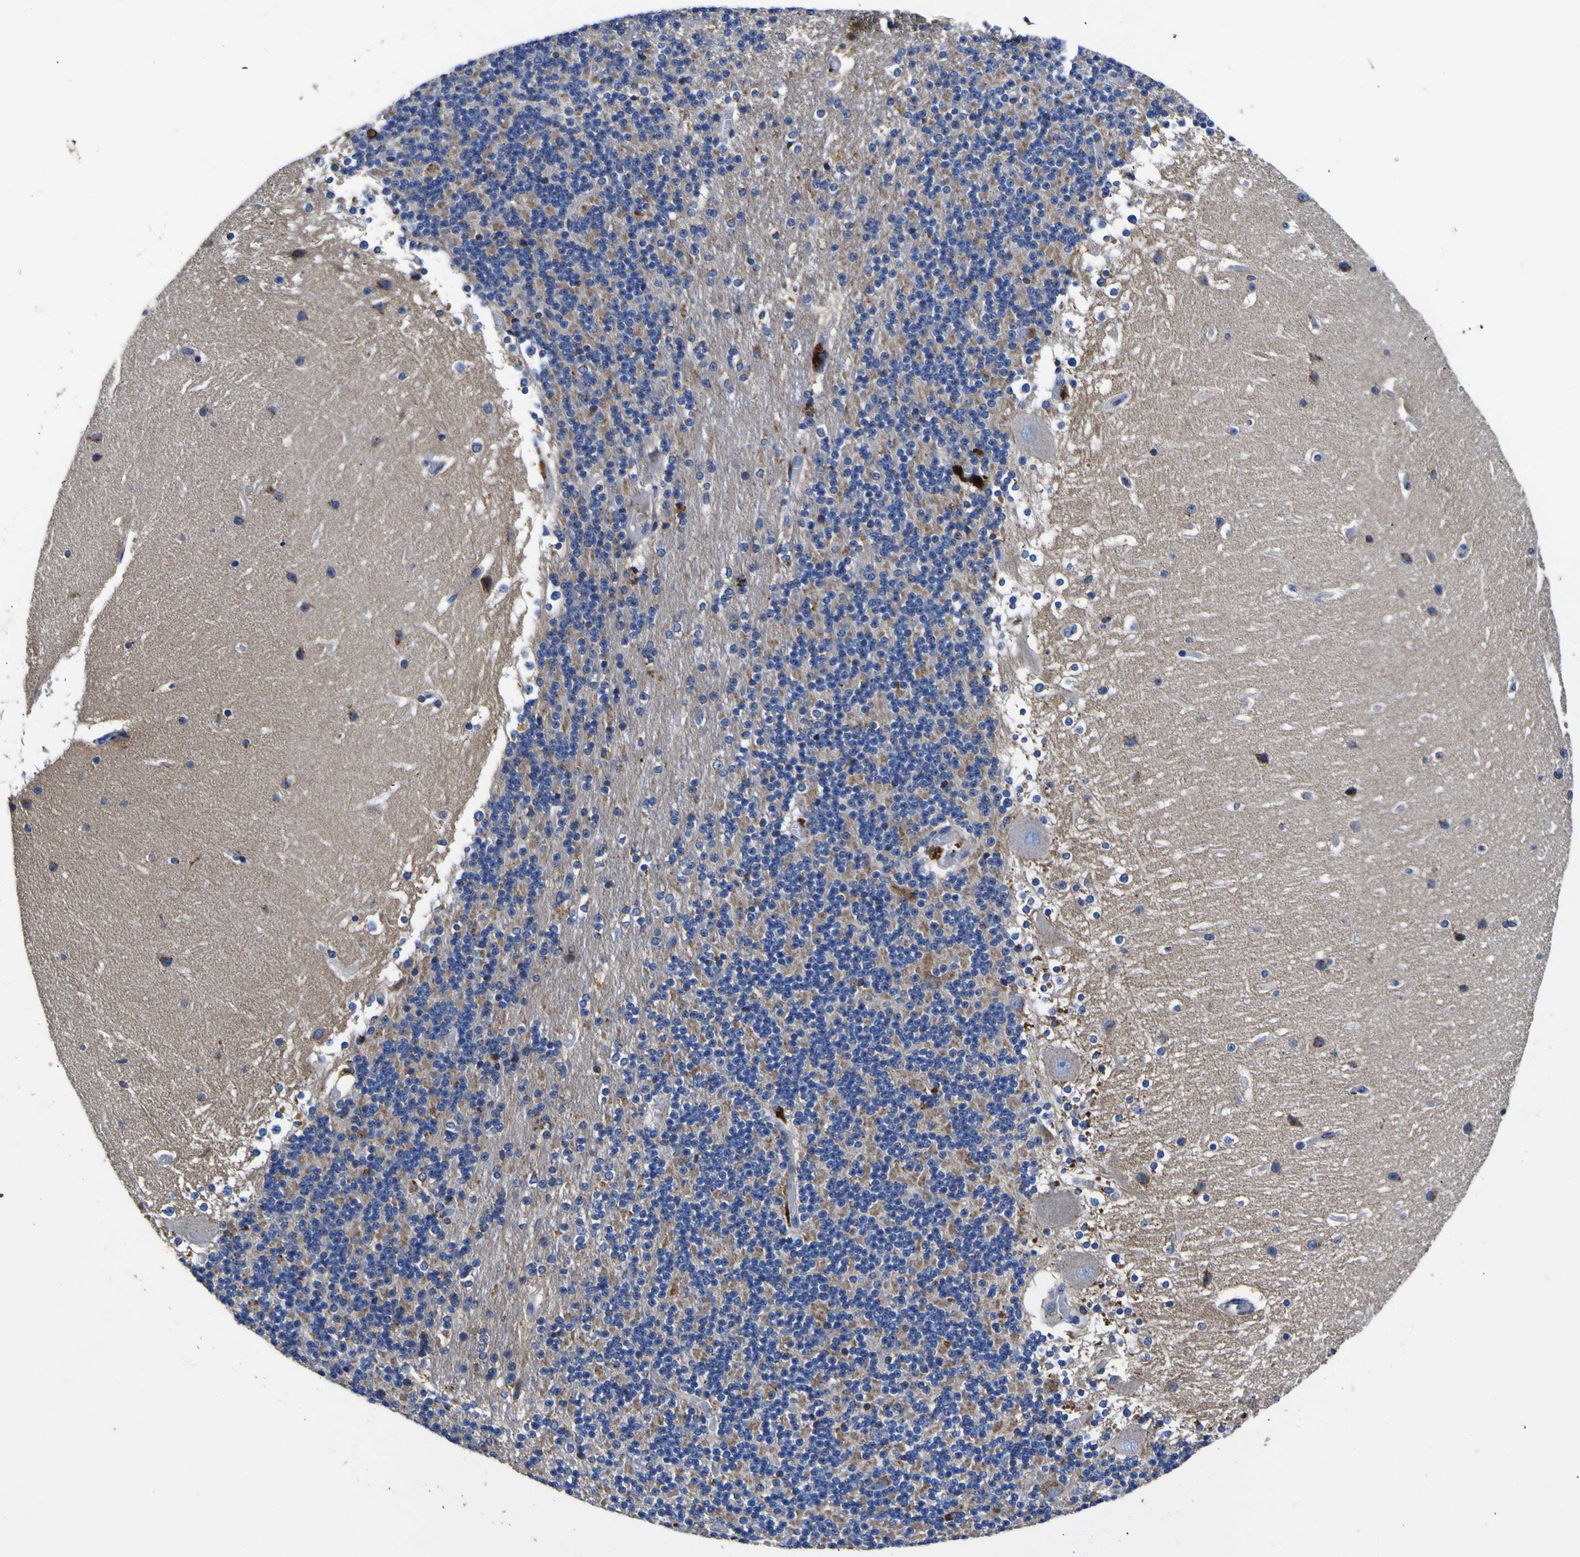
{"staining": {"intensity": "moderate", "quantity": ">75%", "location": "cytoplasmic/membranous"}, "tissue": "cerebellum", "cell_type": "Cells in granular layer", "image_type": "normal", "snomed": [{"axis": "morphology", "description": "Normal tissue, NOS"}, {"axis": "topography", "description": "Skin"}, {"axis": "topography", "description": "Vulva"}], "caption": "IHC of unremarkable cerebellum shows medium levels of moderate cytoplasmic/membranous expression in approximately >75% of cells in granular layer.", "gene": "COA1", "patient": {"sex": "female", "age": 44}}